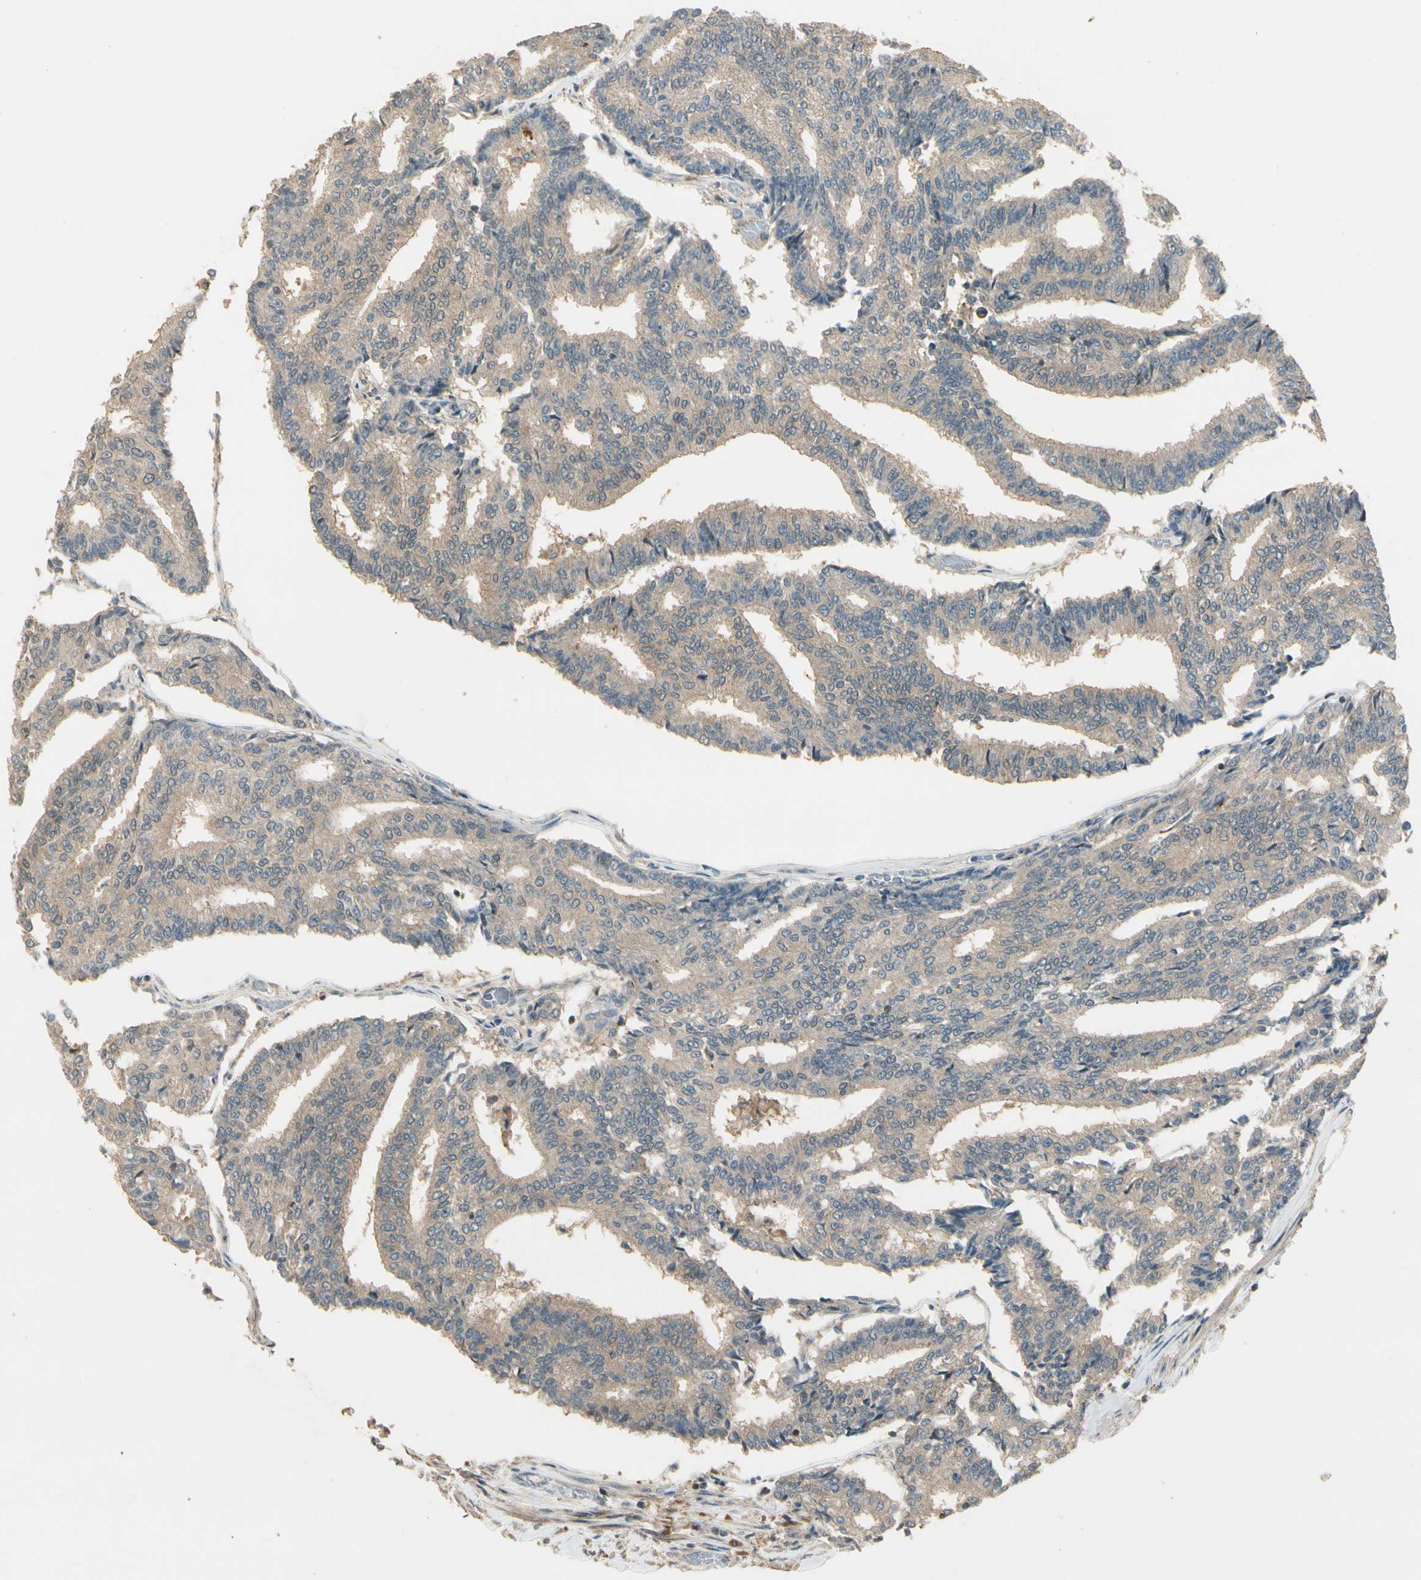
{"staining": {"intensity": "weak", "quantity": ">75%", "location": "cytoplasmic/membranous"}, "tissue": "prostate cancer", "cell_type": "Tumor cells", "image_type": "cancer", "snomed": [{"axis": "morphology", "description": "Adenocarcinoma, High grade"}, {"axis": "topography", "description": "Prostate"}], "caption": "IHC staining of prostate cancer (adenocarcinoma (high-grade)), which shows low levels of weak cytoplasmic/membranous expression in approximately >75% of tumor cells indicating weak cytoplasmic/membranous protein staining. The staining was performed using DAB (3,3'-diaminobenzidine) (brown) for protein detection and nuclei were counterstained in hematoxylin (blue).", "gene": "PLXNA1", "patient": {"sex": "male", "age": 55}}